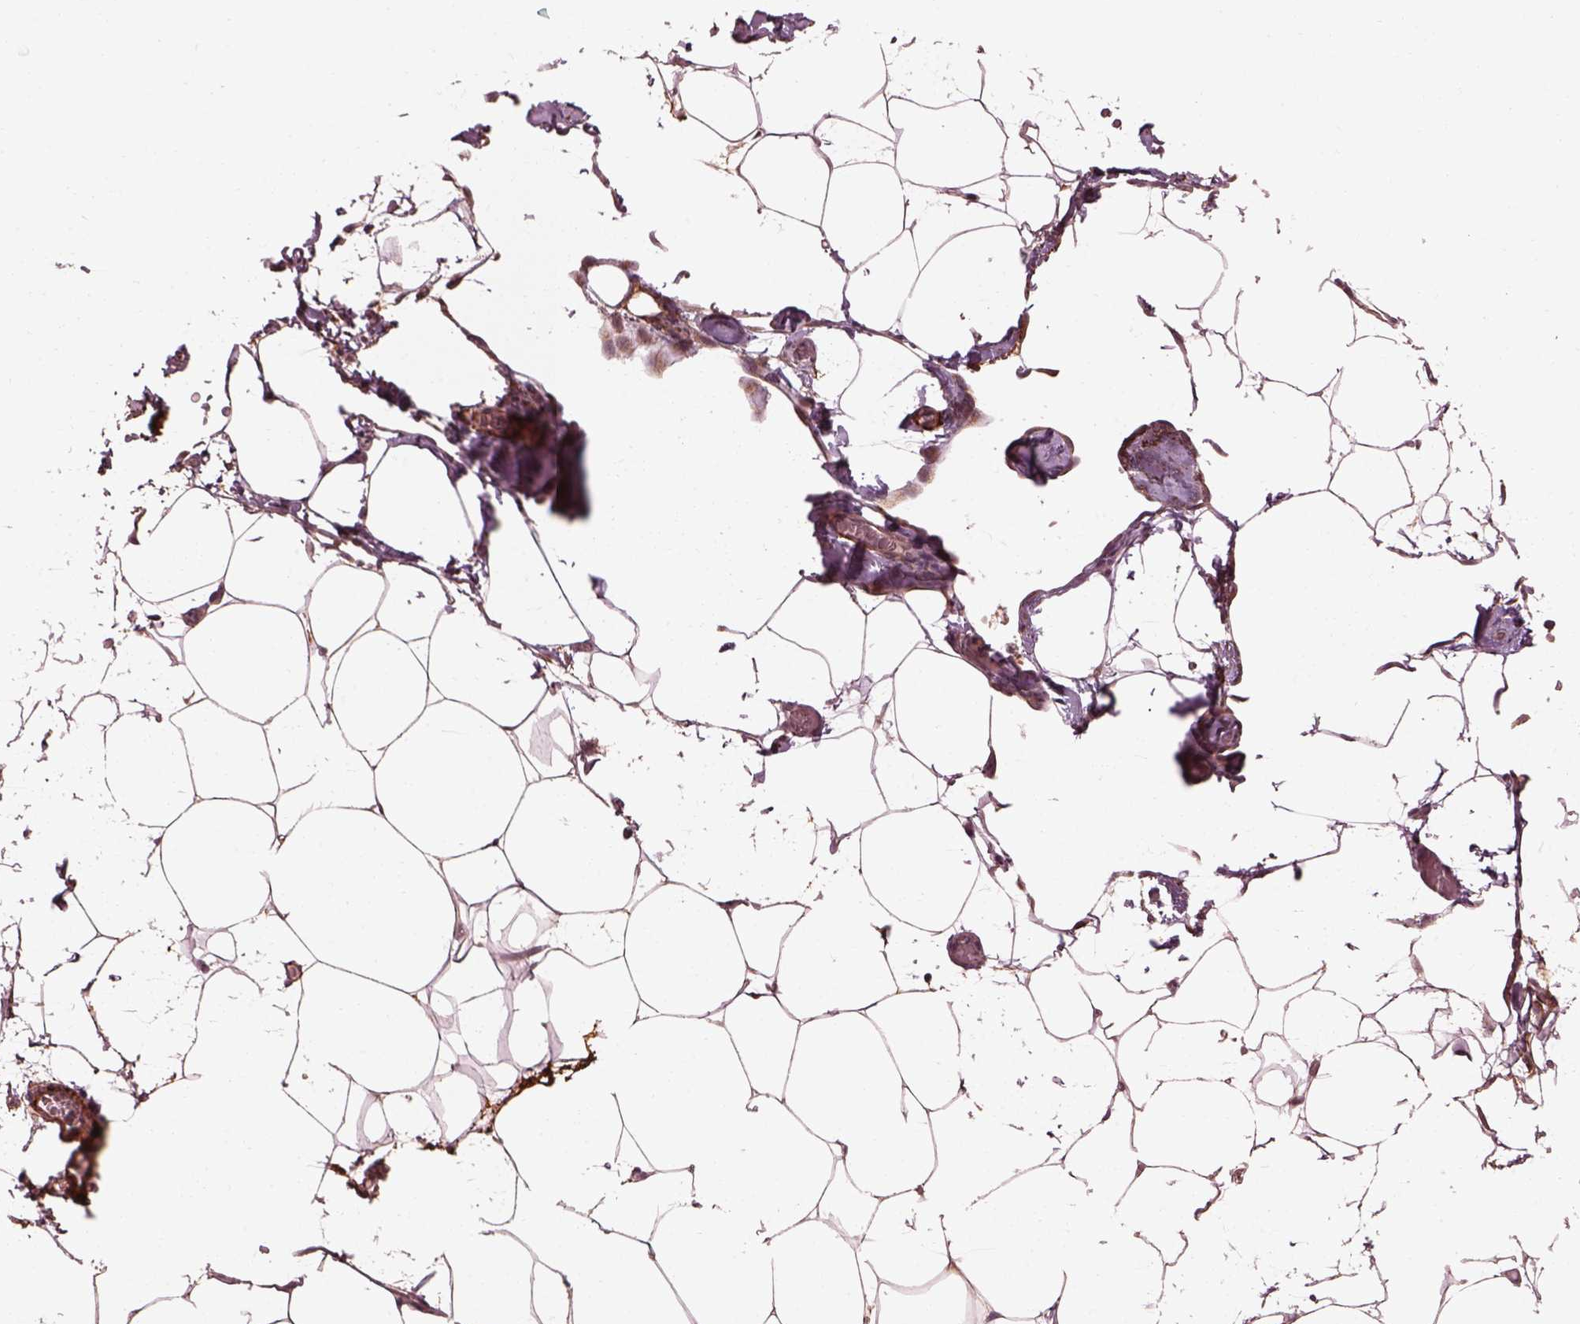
{"staining": {"intensity": "weak", "quantity": "<25%", "location": "cytoplasmic/membranous"}, "tissue": "adipose tissue", "cell_type": "Adipocytes", "image_type": "normal", "snomed": [{"axis": "morphology", "description": "Normal tissue, NOS"}, {"axis": "topography", "description": "Adipose tissue"}], "caption": "Human adipose tissue stained for a protein using immunohistochemistry (IHC) reveals no expression in adipocytes.", "gene": "EFEMP1", "patient": {"sex": "male", "age": 57}}